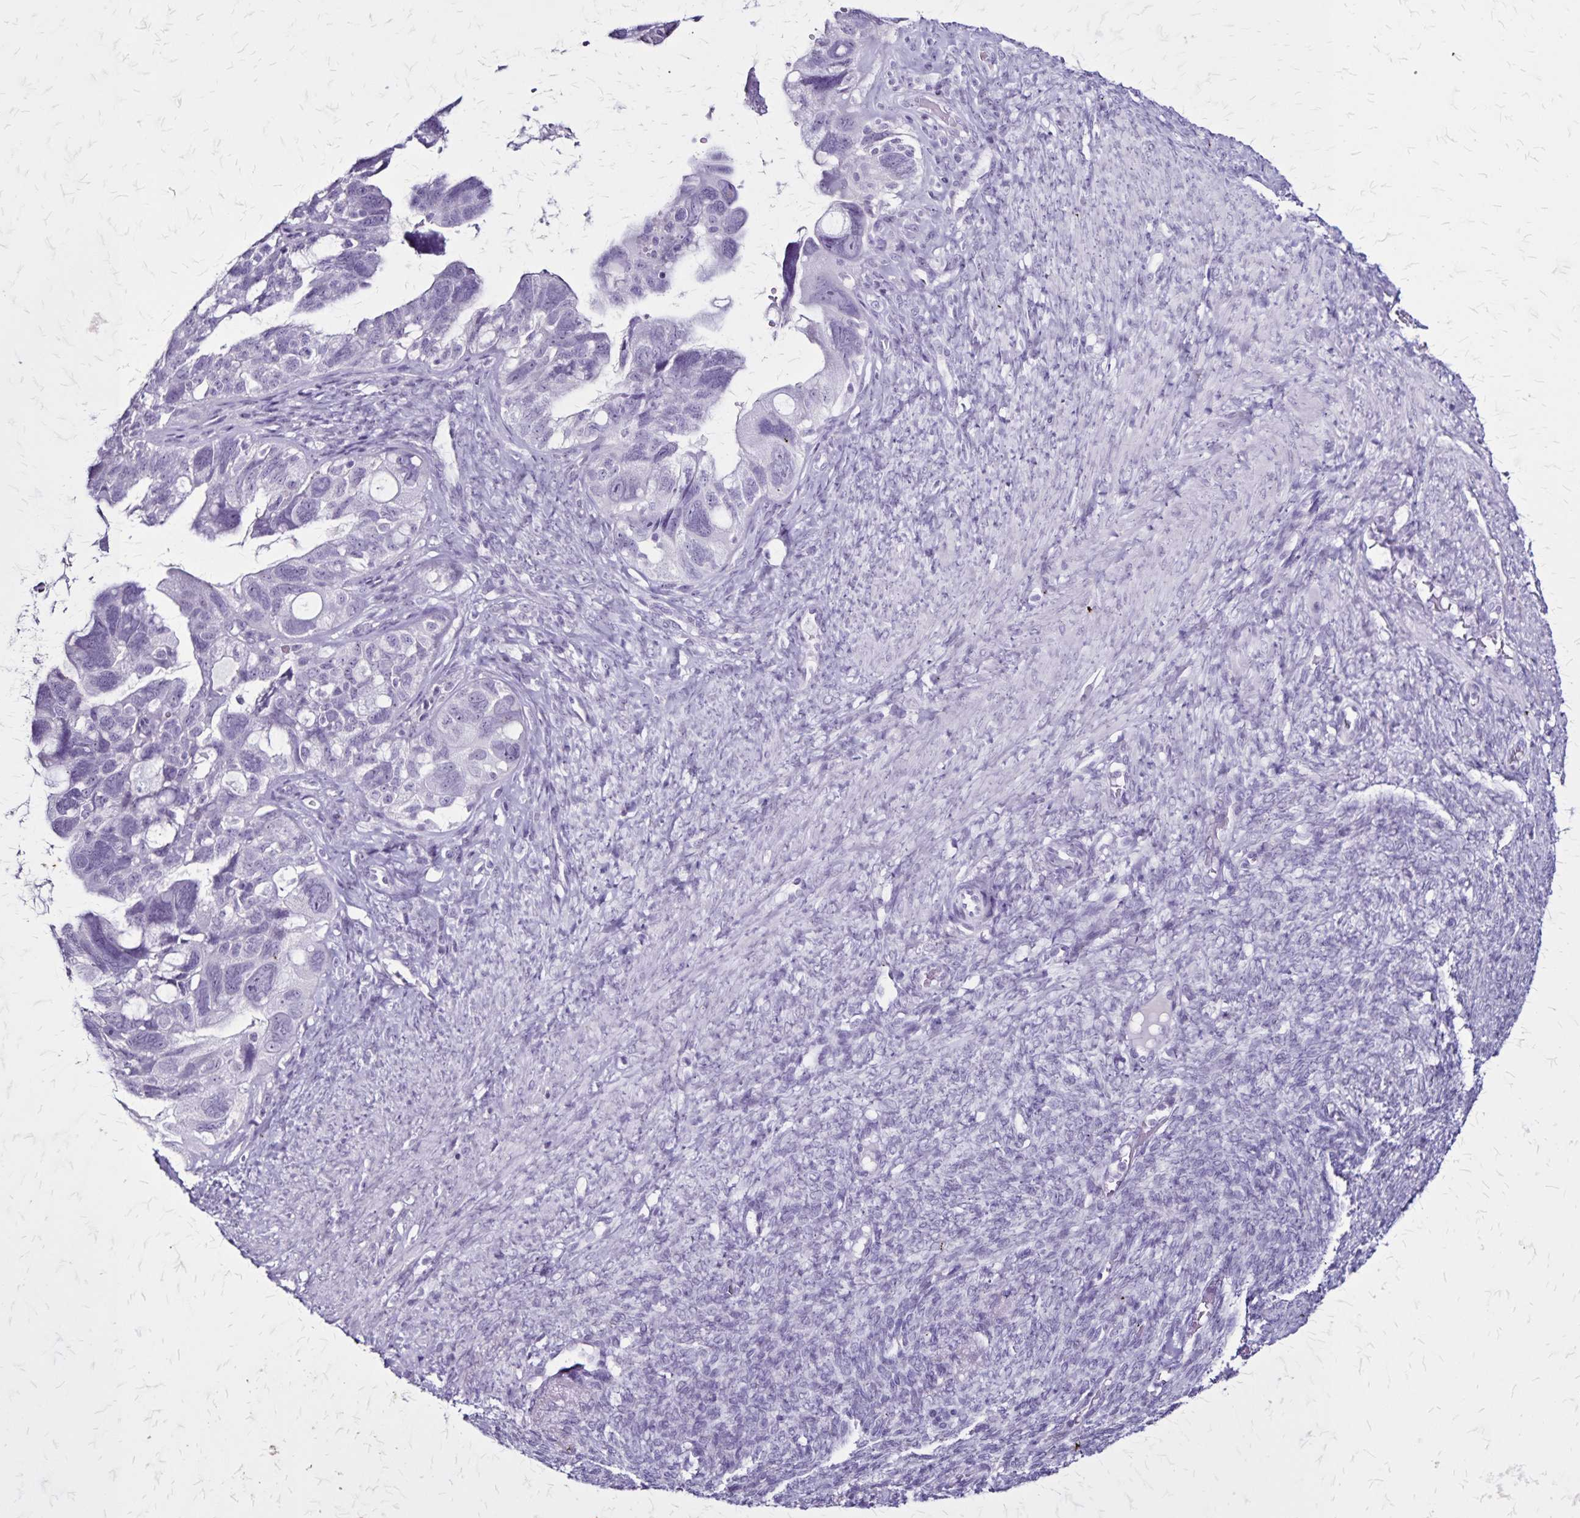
{"staining": {"intensity": "negative", "quantity": "none", "location": "none"}, "tissue": "ovarian cancer", "cell_type": "Tumor cells", "image_type": "cancer", "snomed": [{"axis": "morphology", "description": "Cystadenocarcinoma, serous, NOS"}, {"axis": "topography", "description": "Ovary"}], "caption": "Tumor cells are negative for protein expression in human ovarian cancer (serous cystadenocarcinoma).", "gene": "KRT2", "patient": {"sex": "female", "age": 60}}